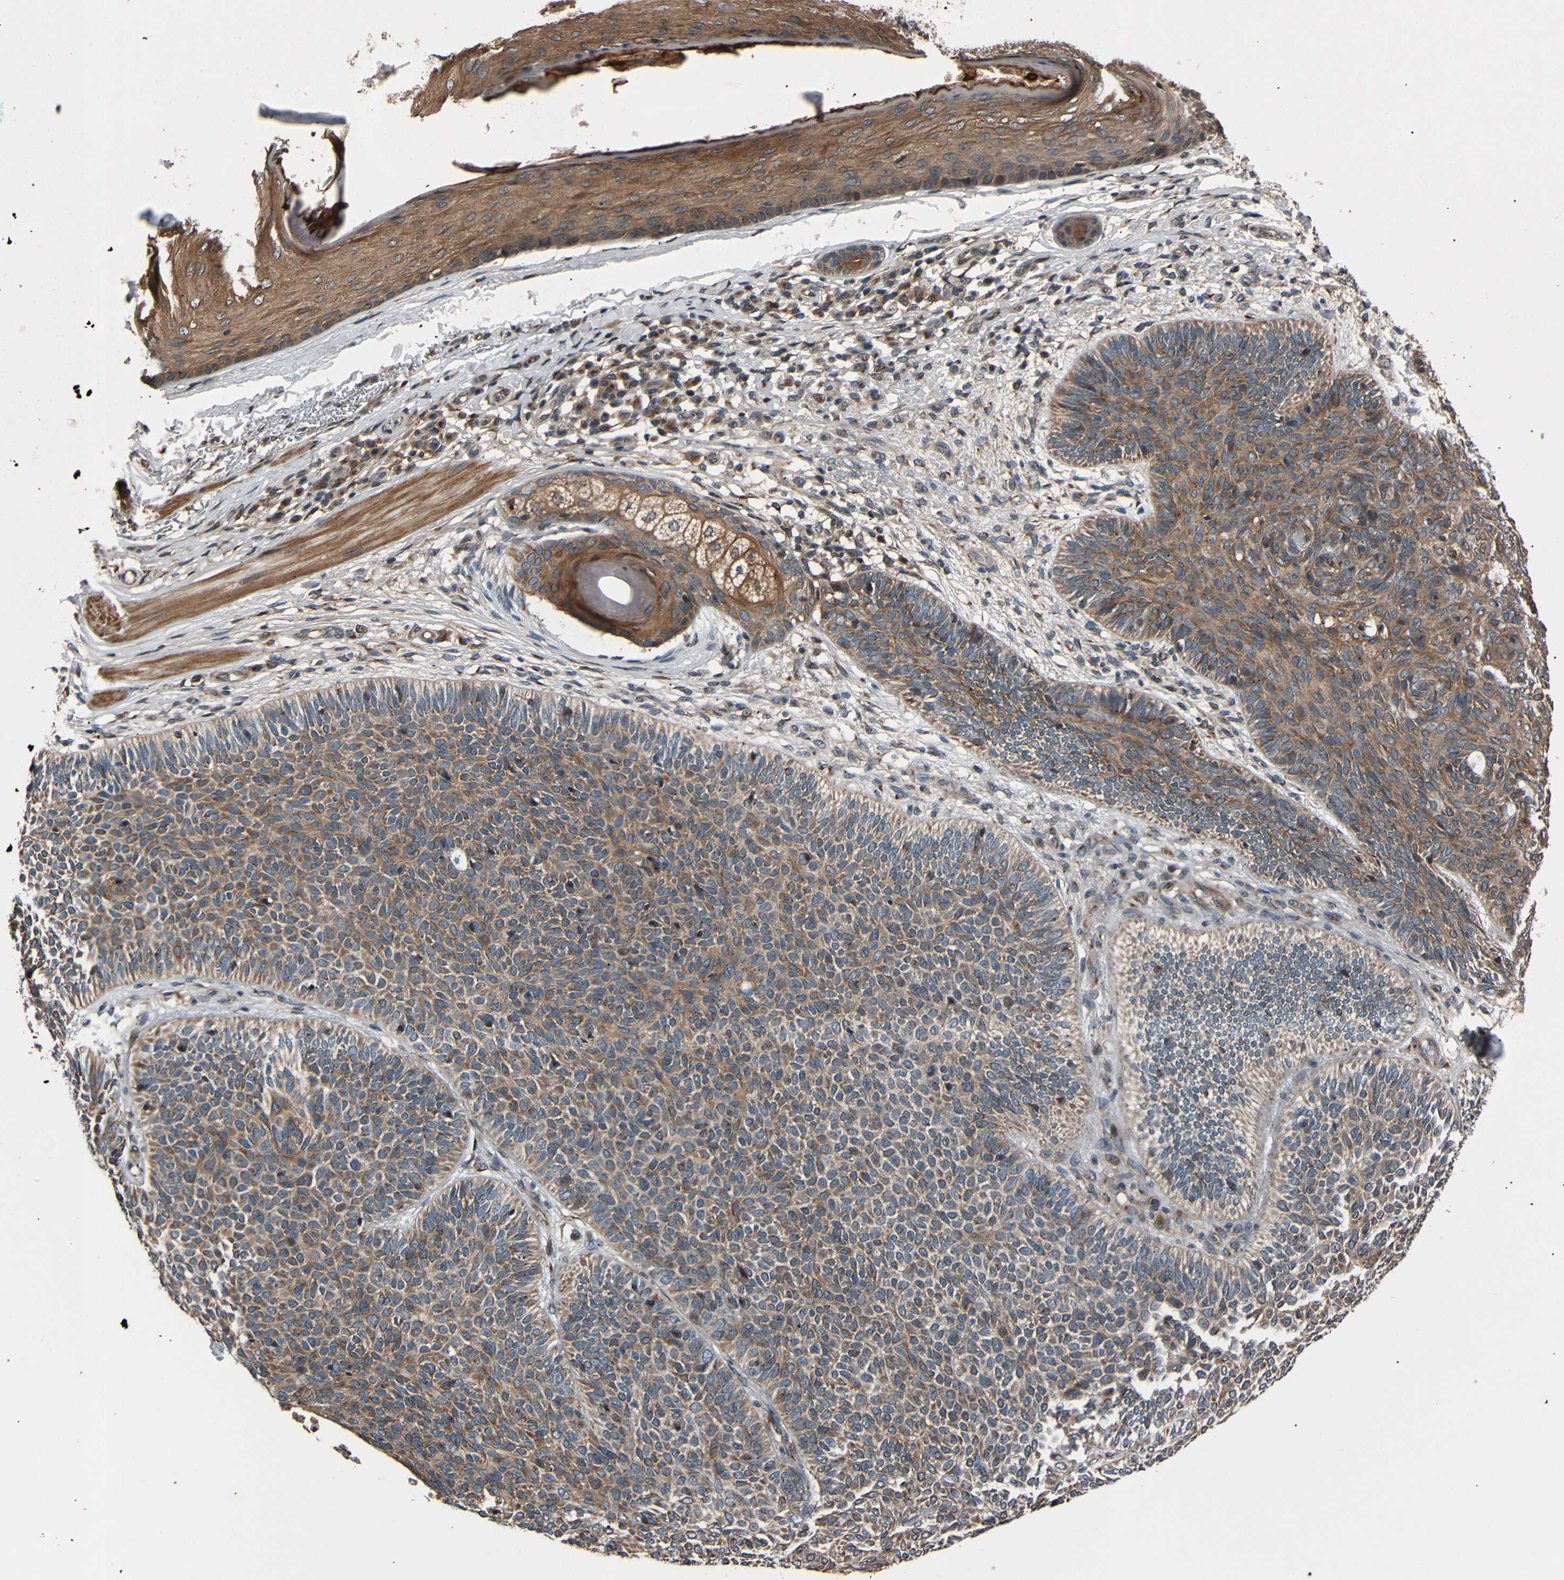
{"staining": {"intensity": "moderate", "quantity": ">75%", "location": "cytoplasmic/membranous"}, "tissue": "skin cancer", "cell_type": "Tumor cells", "image_type": "cancer", "snomed": [{"axis": "morphology", "description": "Normal tissue, NOS"}, {"axis": "morphology", "description": "Basal cell carcinoma"}, {"axis": "topography", "description": "Skin"}], "caption": "High-power microscopy captured an immunohistochemistry (IHC) histopathology image of skin cancer, revealing moderate cytoplasmic/membranous positivity in about >75% of tumor cells.", "gene": "AKAP9", "patient": {"sex": "male", "age": 52}}